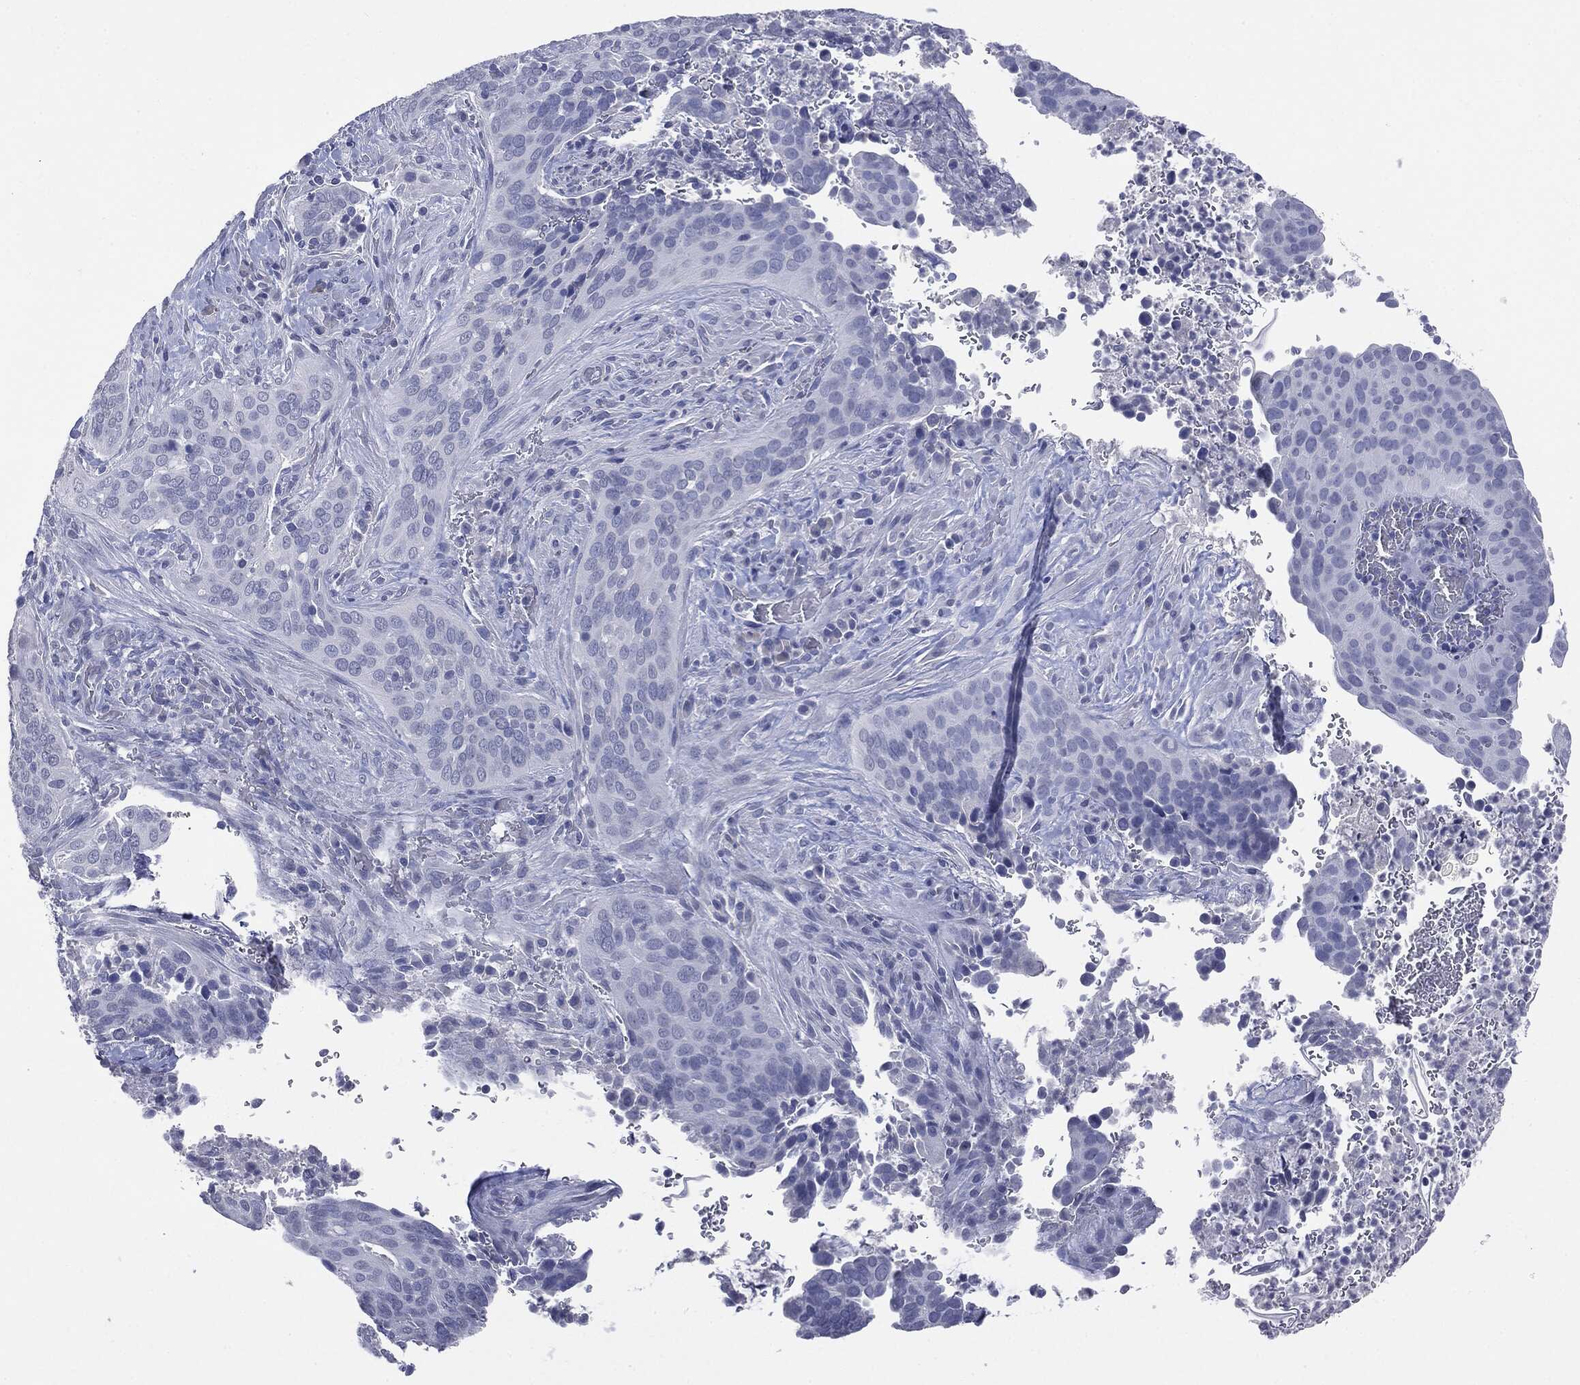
{"staining": {"intensity": "negative", "quantity": "none", "location": "none"}, "tissue": "cervical cancer", "cell_type": "Tumor cells", "image_type": "cancer", "snomed": [{"axis": "morphology", "description": "Squamous cell carcinoma, NOS"}, {"axis": "topography", "description": "Cervix"}], "caption": "Tumor cells are negative for protein expression in human squamous cell carcinoma (cervical). (Brightfield microscopy of DAB (3,3'-diaminobenzidine) immunohistochemistry (IHC) at high magnification).", "gene": "TSHB", "patient": {"sex": "female", "age": 38}}